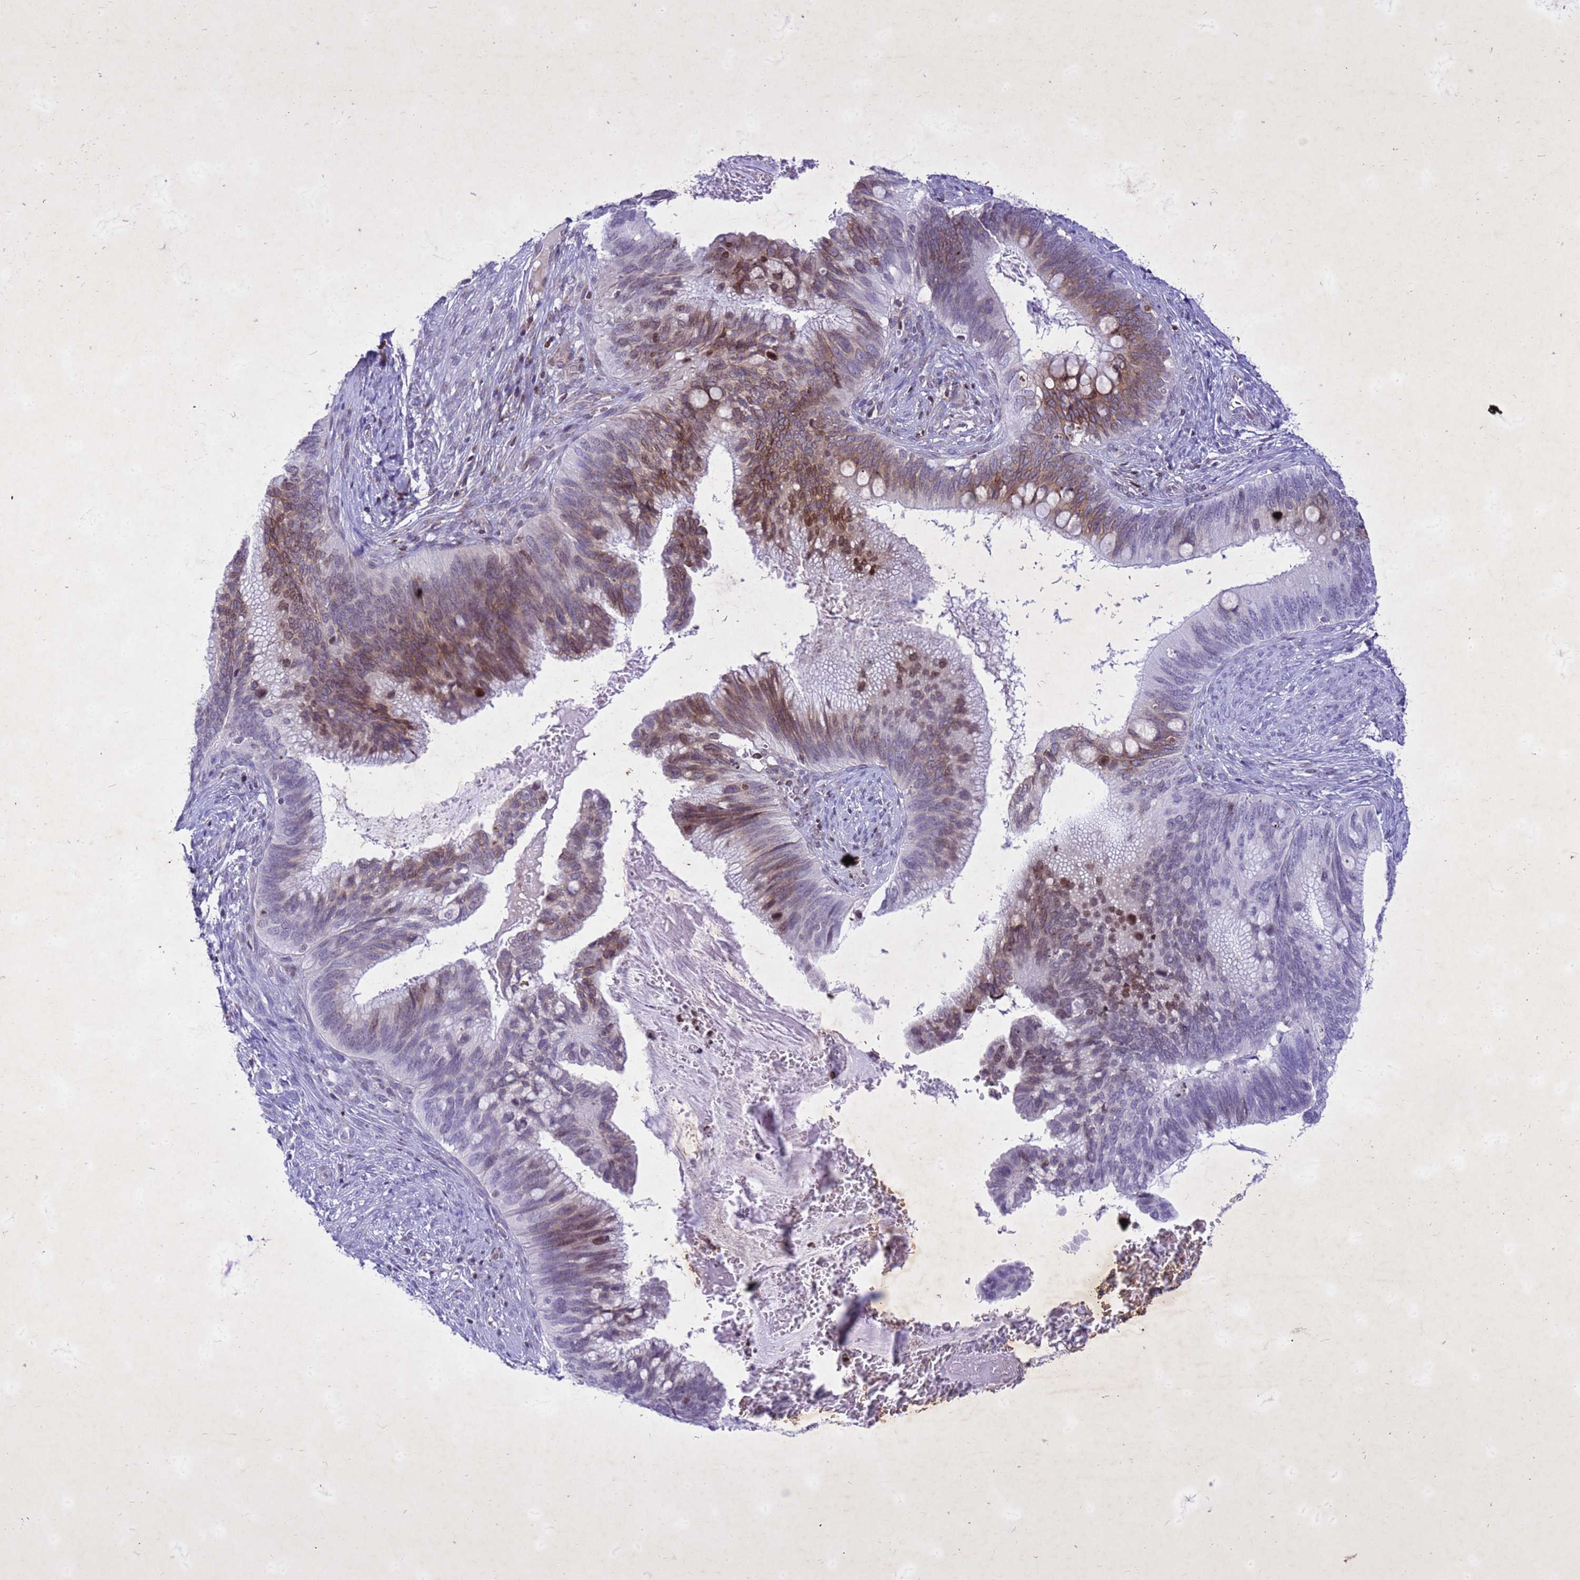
{"staining": {"intensity": "moderate", "quantity": "25%-75%", "location": "cytoplasmic/membranous,nuclear"}, "tissue": "cervical cancer", "cell_type": "Tumor cells", "image_type": "cancer", "snomed": [{"axis": "morphology", "description": "Adenocarcinoma, NOS"}, {"axis": "topography", "description": "Cervix"}], "caption": "The immunohistochemical stain shows moderate cytoplasmic/membranous and nuclear staining in tumor cells of cervical cancer tissue.", "gene": "COPS9", "patient": {"sex": "female", "age": 42}}